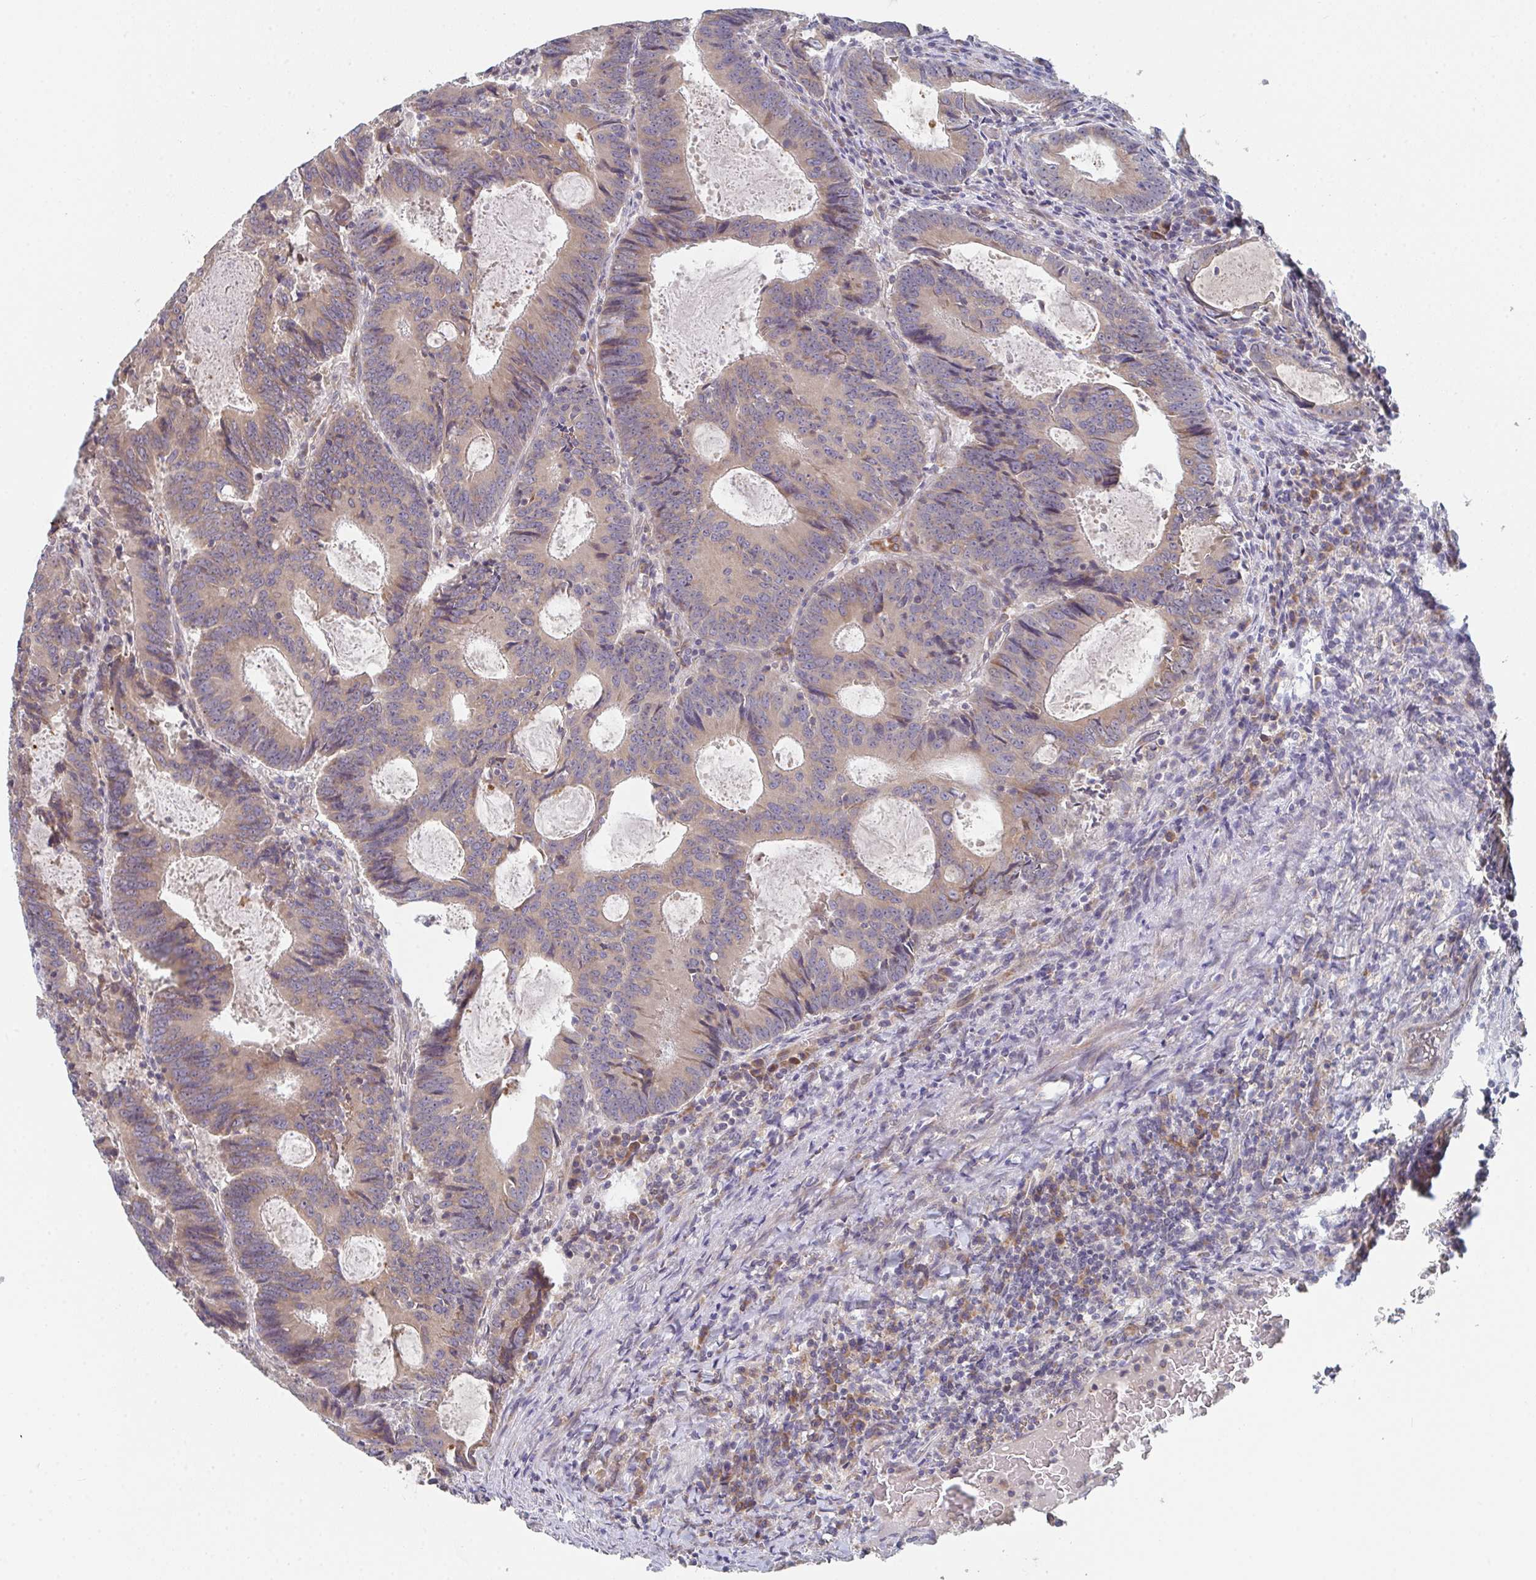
{"staining": {"intensity": "moderate", "quantity": ">75%", "location": "cytoplasmic/membranous"}, "tissue": "colorectal cancer", "cell_type": "Tumor cells", "image_type": "cancer", "snomed": [{"axis": "morphology", "description": "Adenocarcinoma, NOS"}, {"axis": "topography", "description": "Colon"}], "caption": "Immunohistochemistry micrograph of neoplastic tissue: human colorectal cancer (adenocarcinoma) stained using immunohistochemistry reveals medium levels of moderate protein expression localized specifically in the cytoplasmic/membranous of tumor cells, appearing as a cytoplasmic/membranous brown color.", "gene": "ELOVL1", "patient": {"sex": "male", "age": 67}}